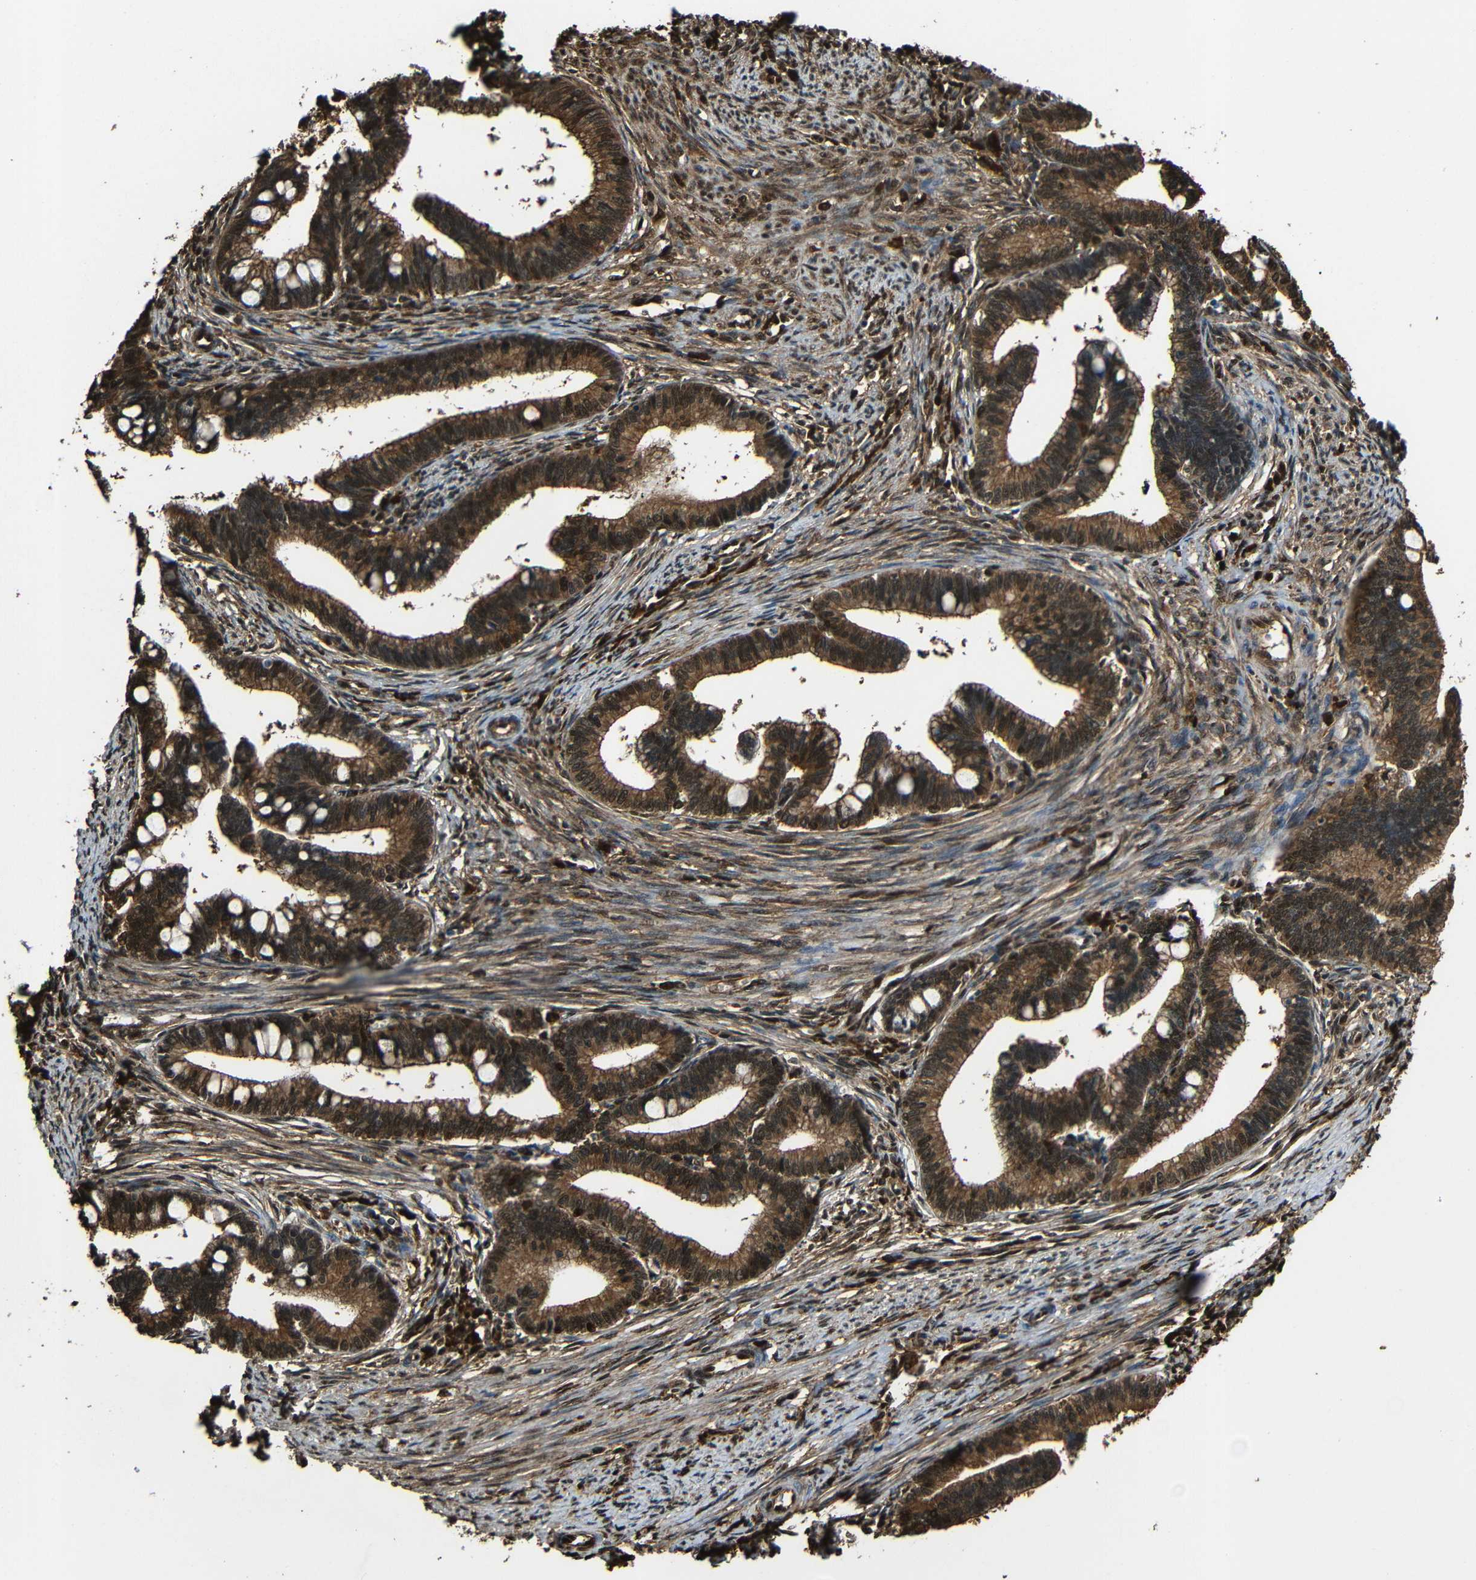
{"staining": {"intensity": "strong", "quantity": ">75%", "location": "cytoplasmic/membranous,nuclear"}, "tissue": "cervical cancer", "cell_type": "Tumor cells", "image_type": "cancer", "snomed": [{"axis": "morphology", "description": "Adenocarcinoma, NOS"}, {"axis": "topography", "description": "Cervix"}], "caption": "Human cervical adenocarcinoma stained for a protein (brown) exhibits strong cytoplasmic/membranous and nuclear positive staining in approximately >75% of tumor cells.", "gene": "VCP", "patient": {"sex": "female", "age": 36}}